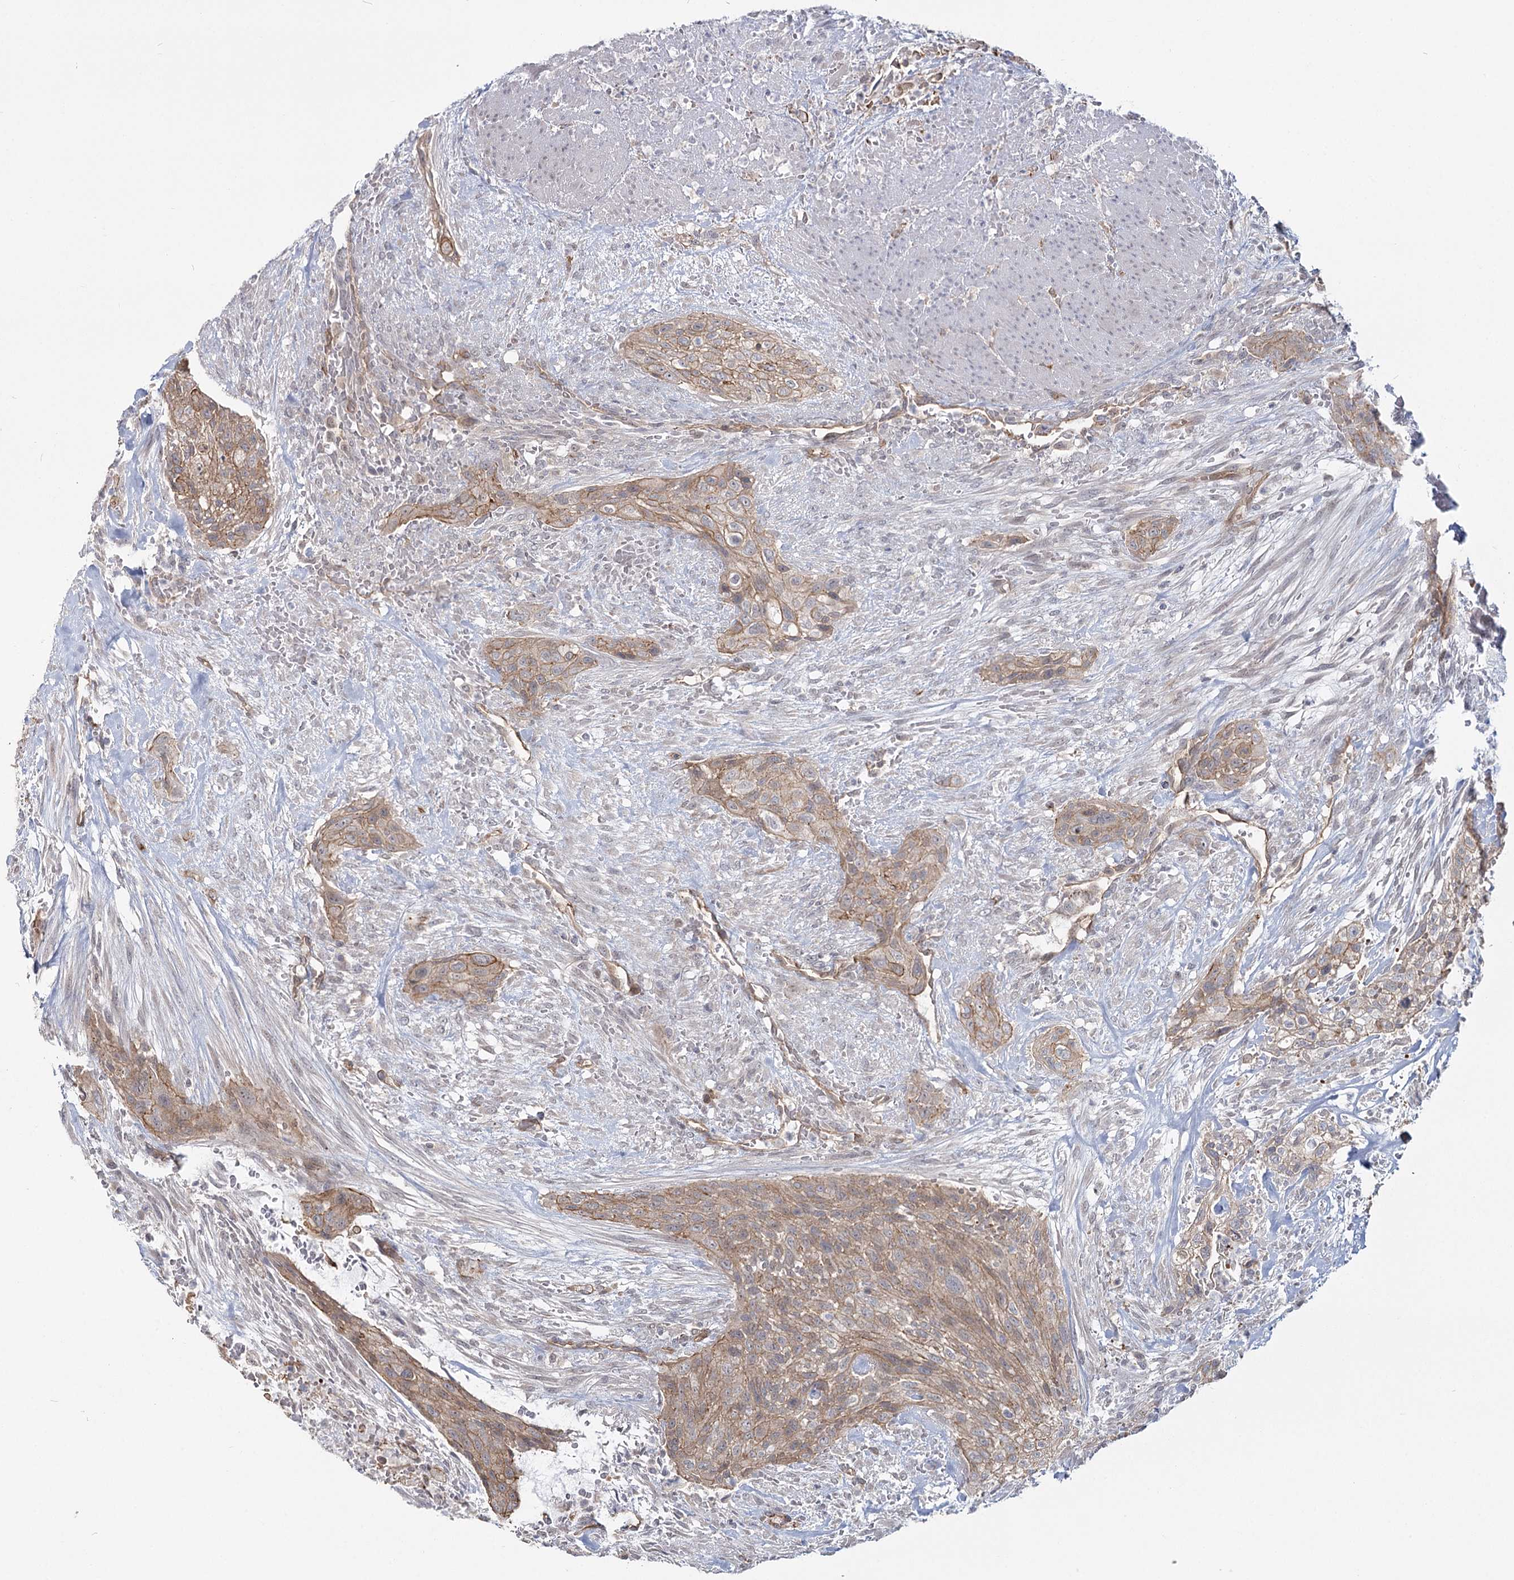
{"staining": {"intensity": "weak", "quantity": ">75%", "location": "cytoplasmic/membranous"}, "tissue": "urothelial cancer", "cell_type": "Tumor cells", "image_type": "cancer", "snomed": [{"axis": "morphology", "description": "Urothelial carcinoma, High grade"}, {"axis": "topography", "description": "Urinary bladder"}], "caption": "Immunohistochemistry (IHC) (DAB) staining of urothelial cancer reveals weak cytoplasmic/membranous protein expression in approximately >75% of tumor cells.", "gene": "RPP14", "patient": {"sex": "male", "age": 35}}